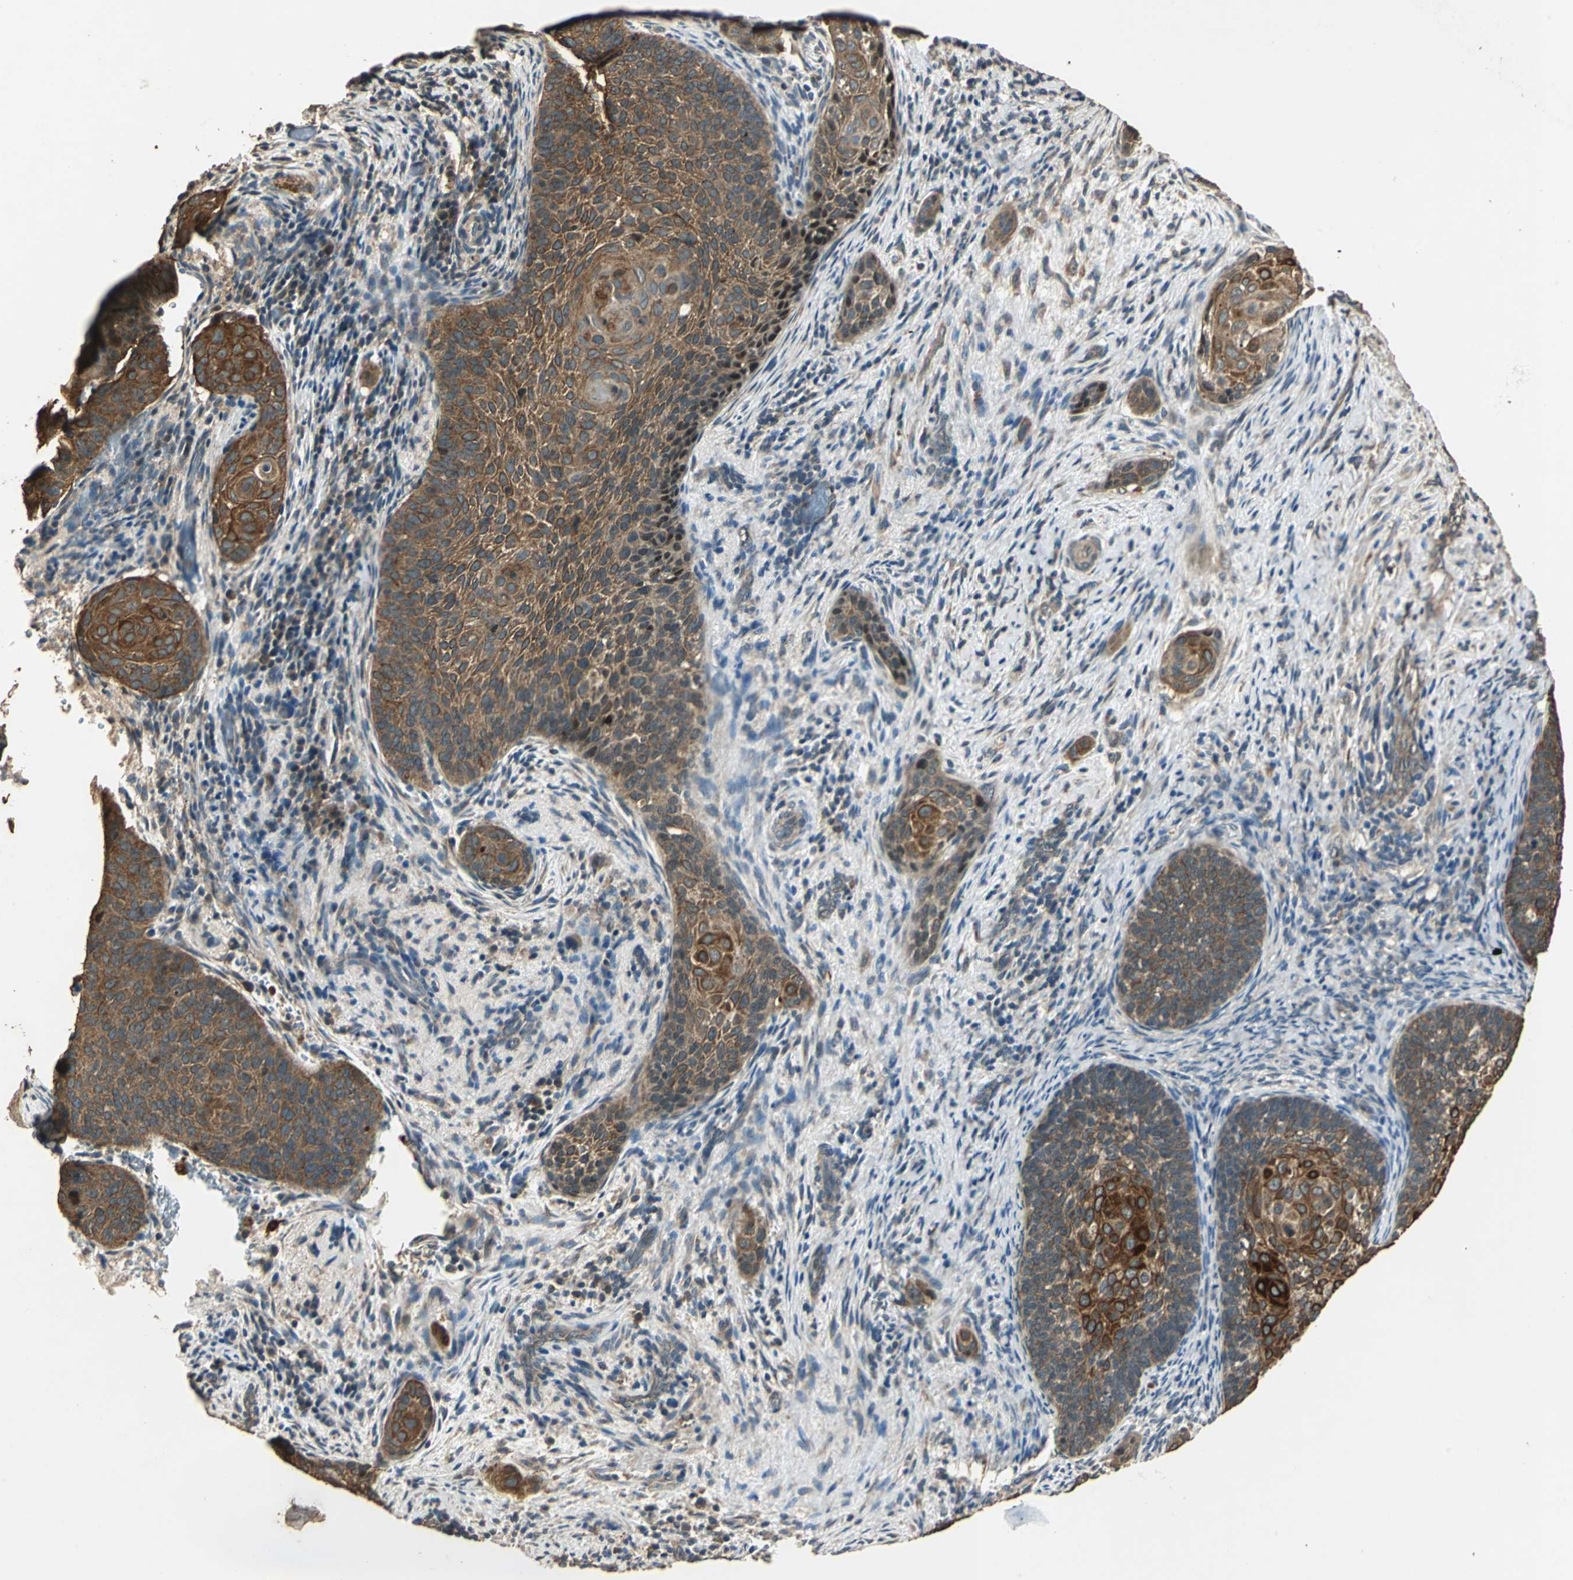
{"staining": {"intensity": "moderate", "quantity": ">75%", "location": "cytoplasmic/membranous"}, "tissue": "cervical cancer", "cell_type": "Tumor cells", "image_type": "cancer", "snomed": [{"axis": "morphology", "description": "Squamous cell carcinoma, NOS"}, {"axis": "topography", "description": "Cervix"}], "caption": "Protein expression analysis of squamous cell carcinoma (cervical) exhibits moderate cytoplasmic/membranous staining in approximately >75% of tumor cells. Ihc stains the protein of interest in brown and the nuclei are stained blue.", "gene": "TMPRSS4", "patient": {"sex": "female", "age": 33}}